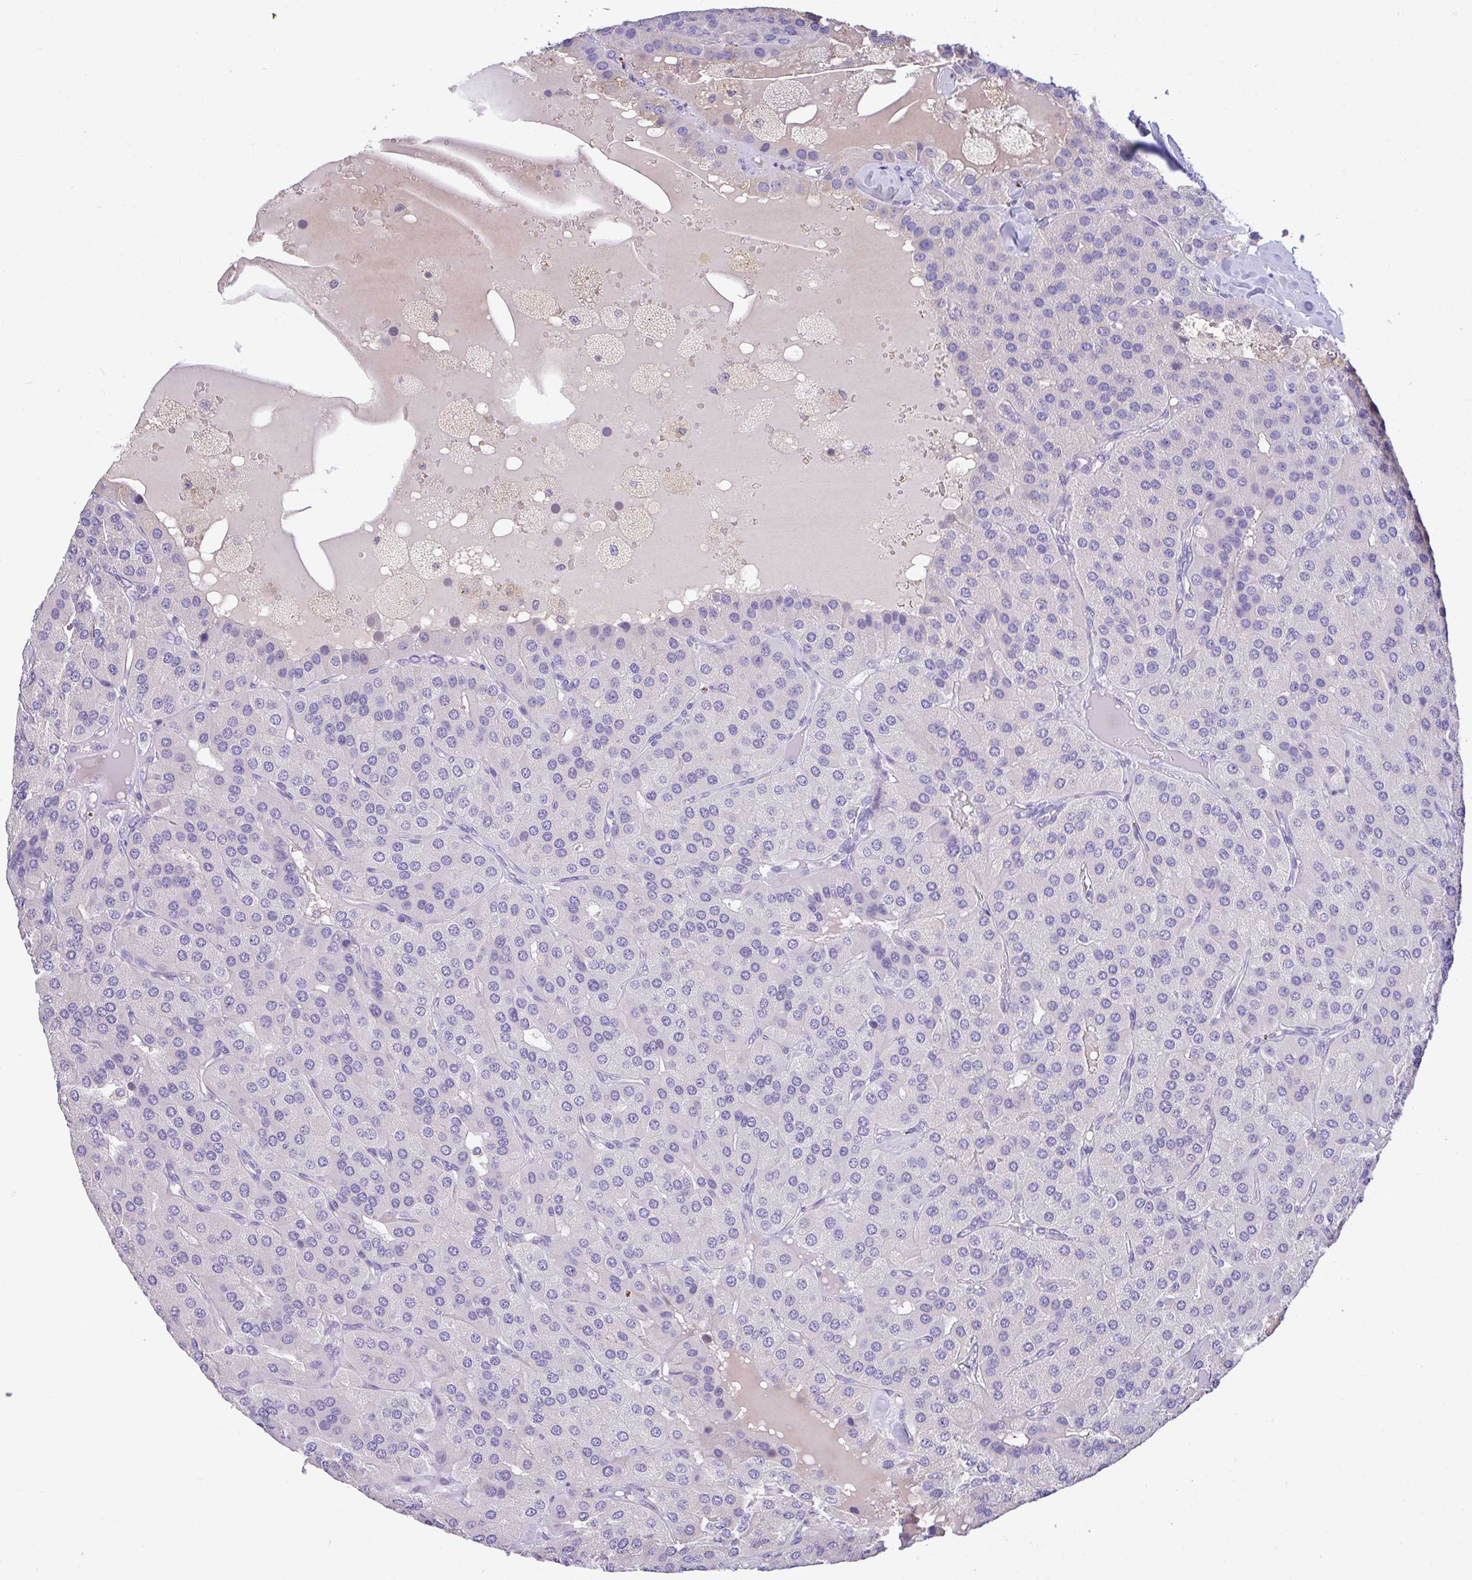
{"staining": {"intensity": "negative", "quantity": "none", "location": "none"}, "tissue": "parathyroid gland", "cell_type": "Glandular cells", "image_type": "normal", "snomed": [{"axis": "morphology", "description": "Normal tissue, NOS"}, {"axis": "morphology", "description": "Adenoma, NOS"}, {"axis": "topography", "description": "Parathyroid gland"}], "caption": "This is a histopathology image of IHC staining of normal parathyroid gland, which shows no positivity in glandular cells.", "gene": "CA10", "patient": {"sex": "female", "age": 86}}